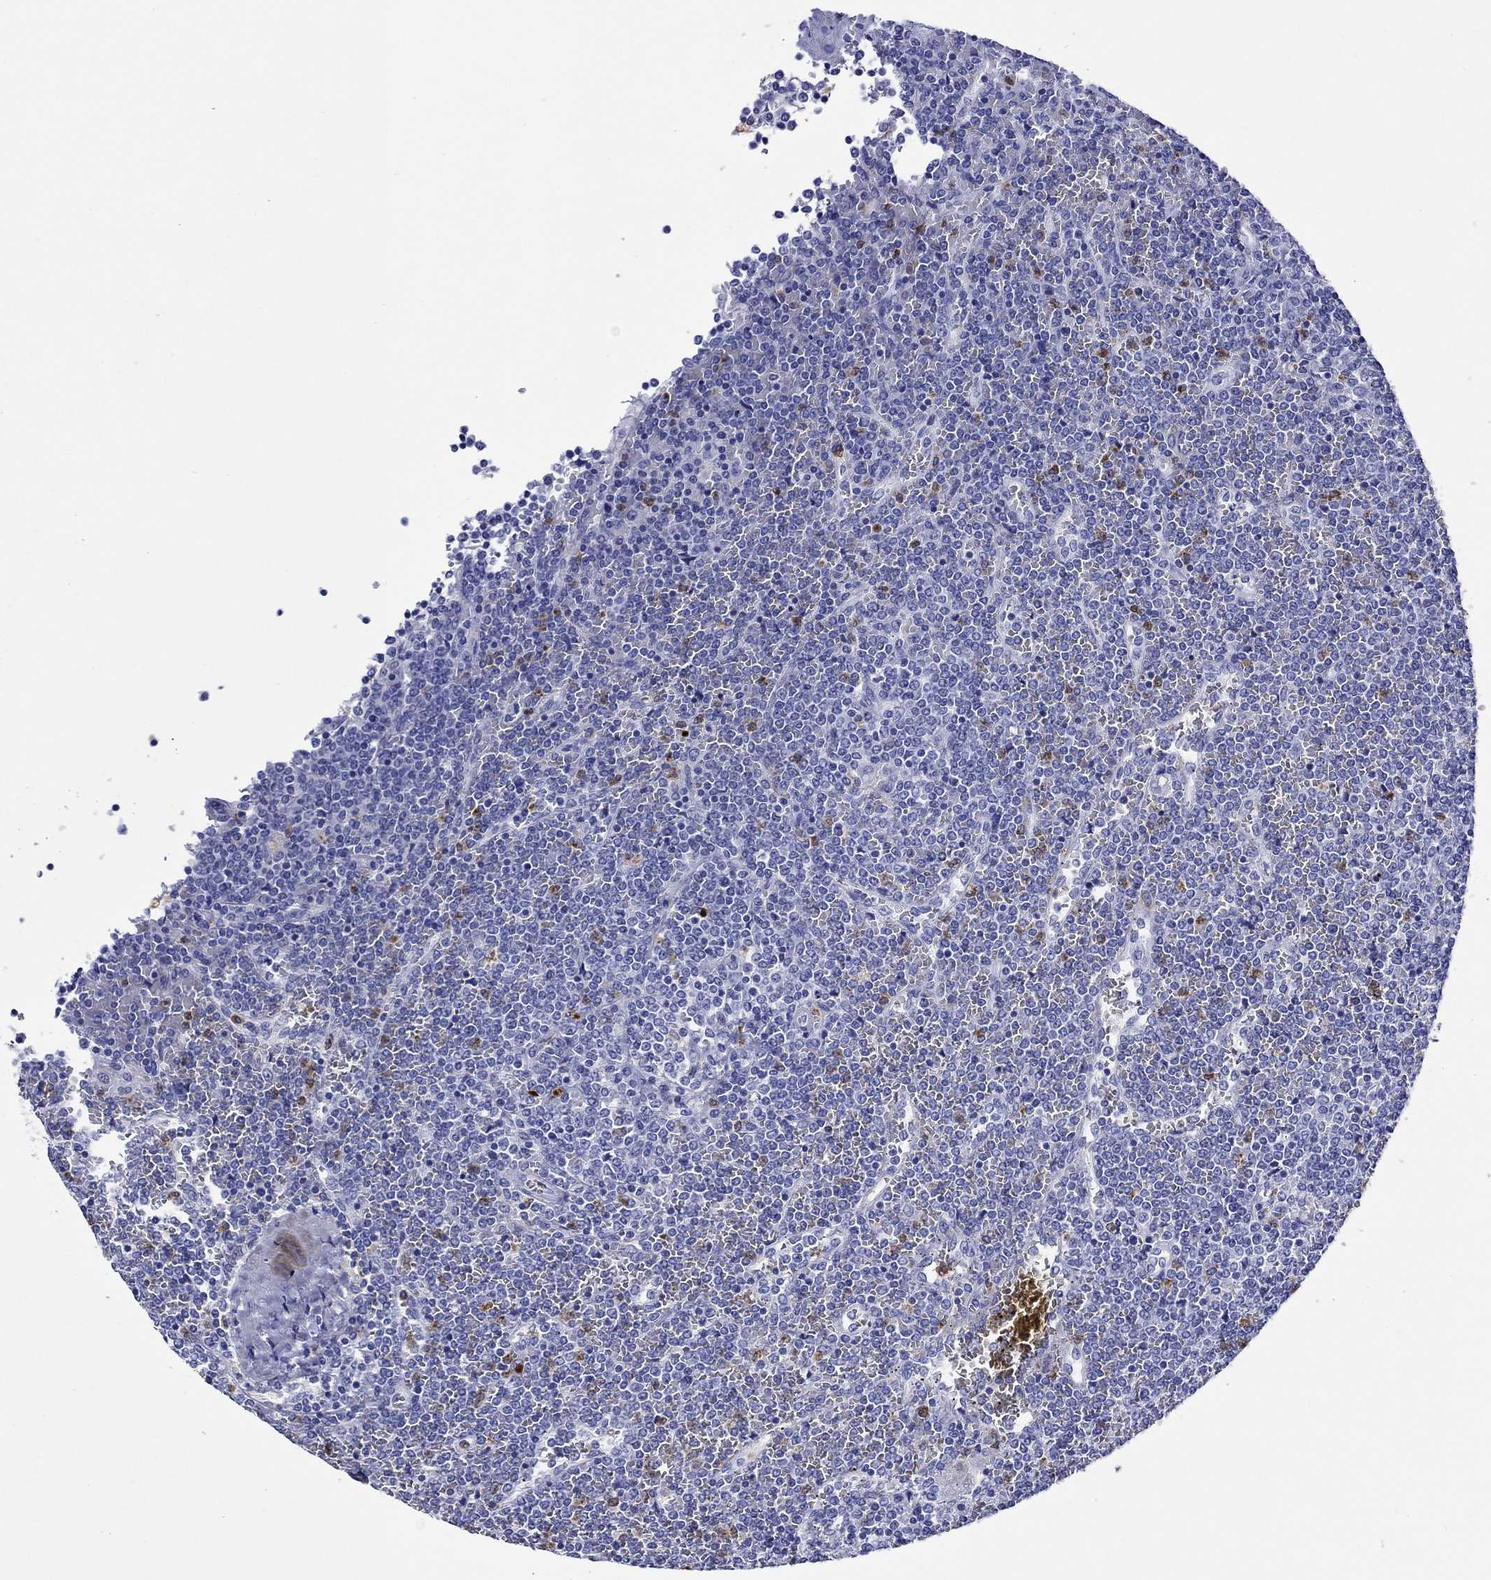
{"staining": {"intensity": "negative", "quantity": "none", "location": "none"}, "tissue": "lymphoma", "cell_type": "Tumor cells", "image_type": "cancer", "snomed": [{"axis": "morphology", "description": "Malignant lymphoma, non-Hodgkin's type, Low grade"}, {"axis": "topography", "description": "Spleen"}], "caption": "Human lymphoma stained for a protein using IHC demonstrates no staining in tumor cells.", "gene": "EPX", "patient": {"sex": "female", "age": 19}}